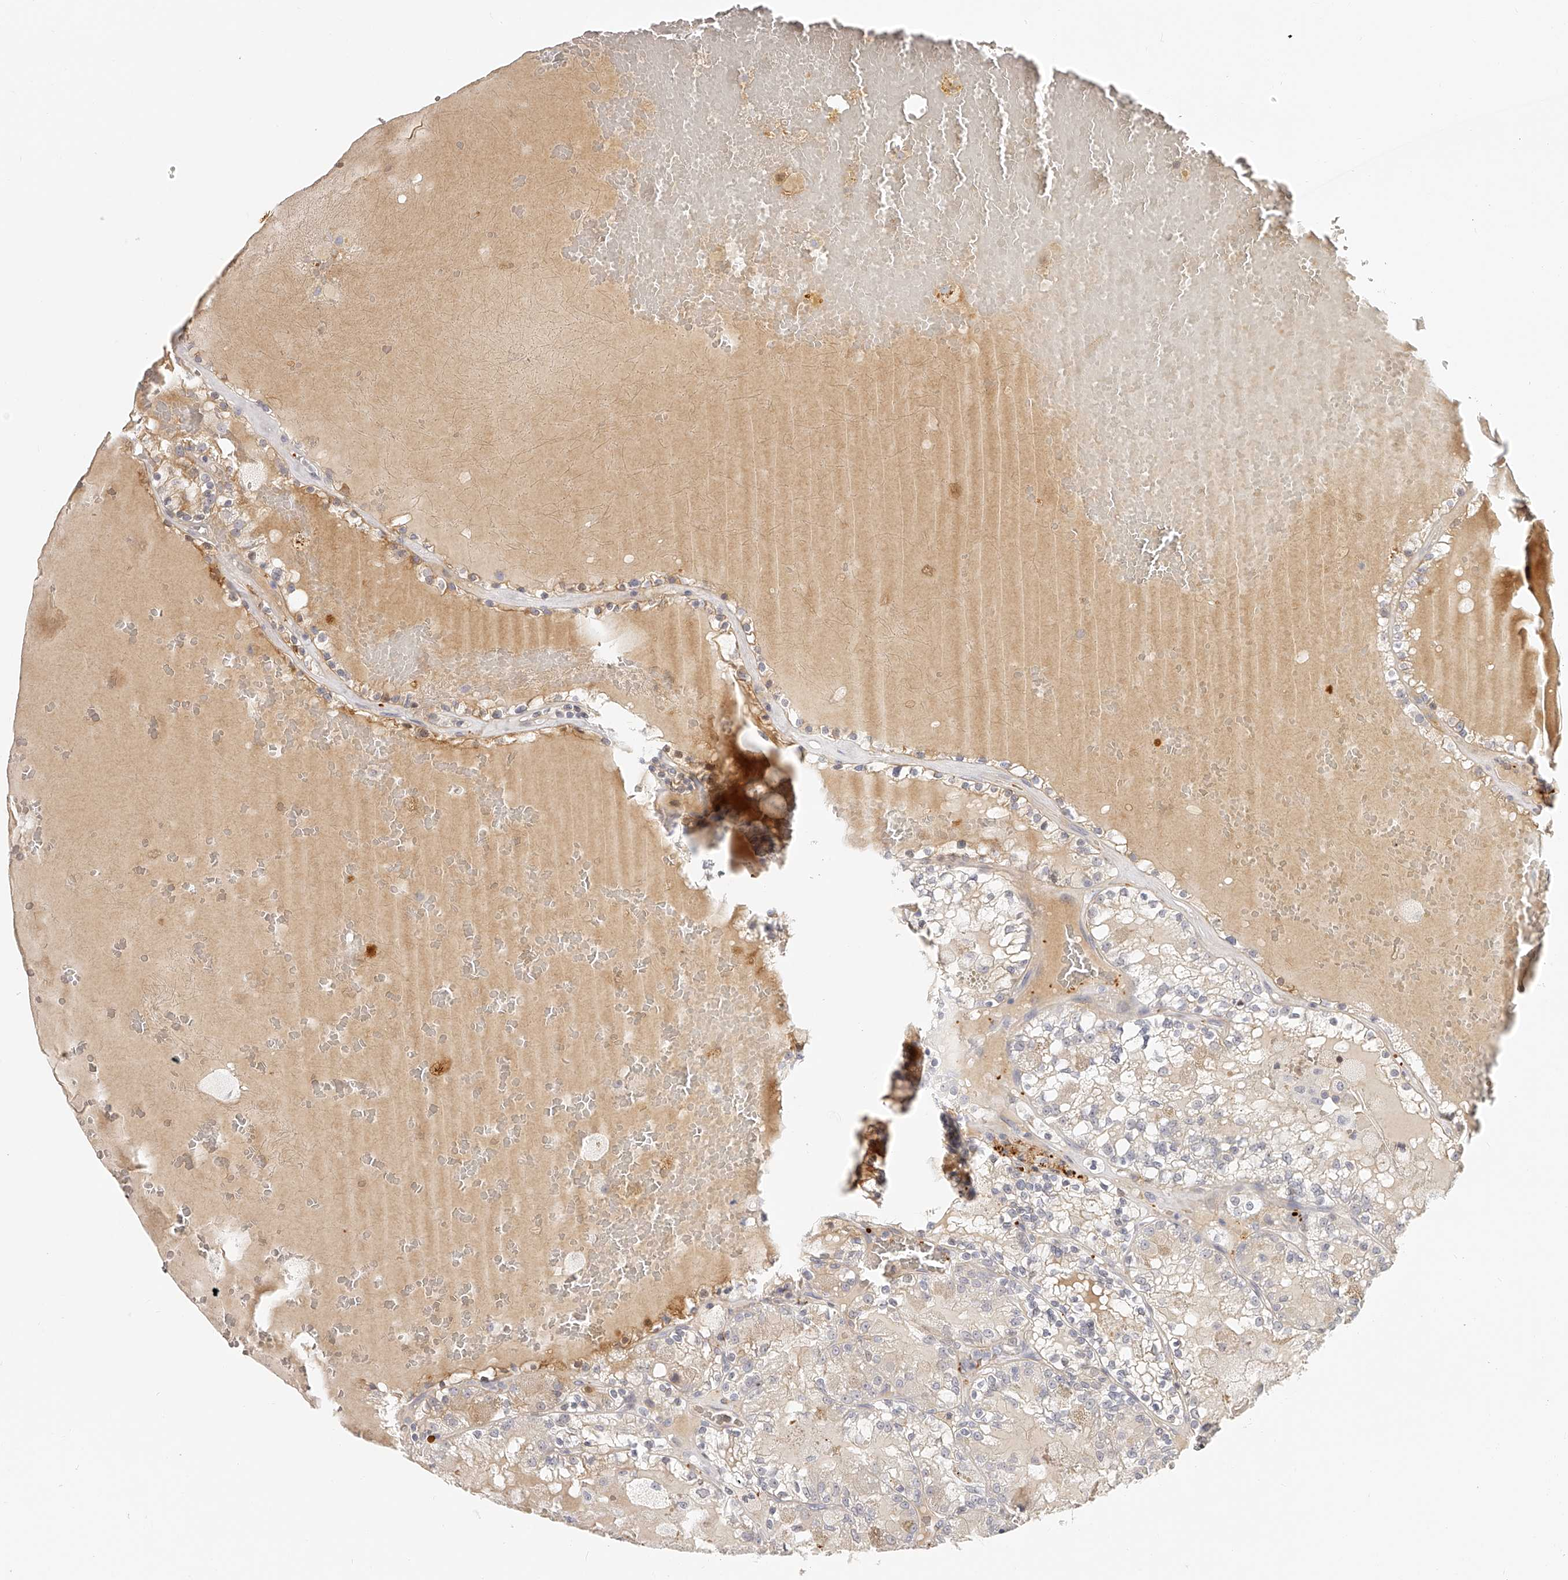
{"staining": {"intensity": "weak", "quantity": "<25%", "location": "cytoplasmic/membranous"}, "tissue": "renal cancer", "cell_type": "Tumor cells", "image_type": "cancer", "snomed": [{"axis": "morphology", "description": "Adenocarcinoma, NOS"}, {"axis": "topography", "description": "Kidney"}], "caption": "There is no significant positivity in tumor cells of adenocarcinoma (renal). (Immunohistochemistry, brightfield microscopy, high magnification).", "gene": "ITGB3", "patient": {"sex": "female", "age": 56}}